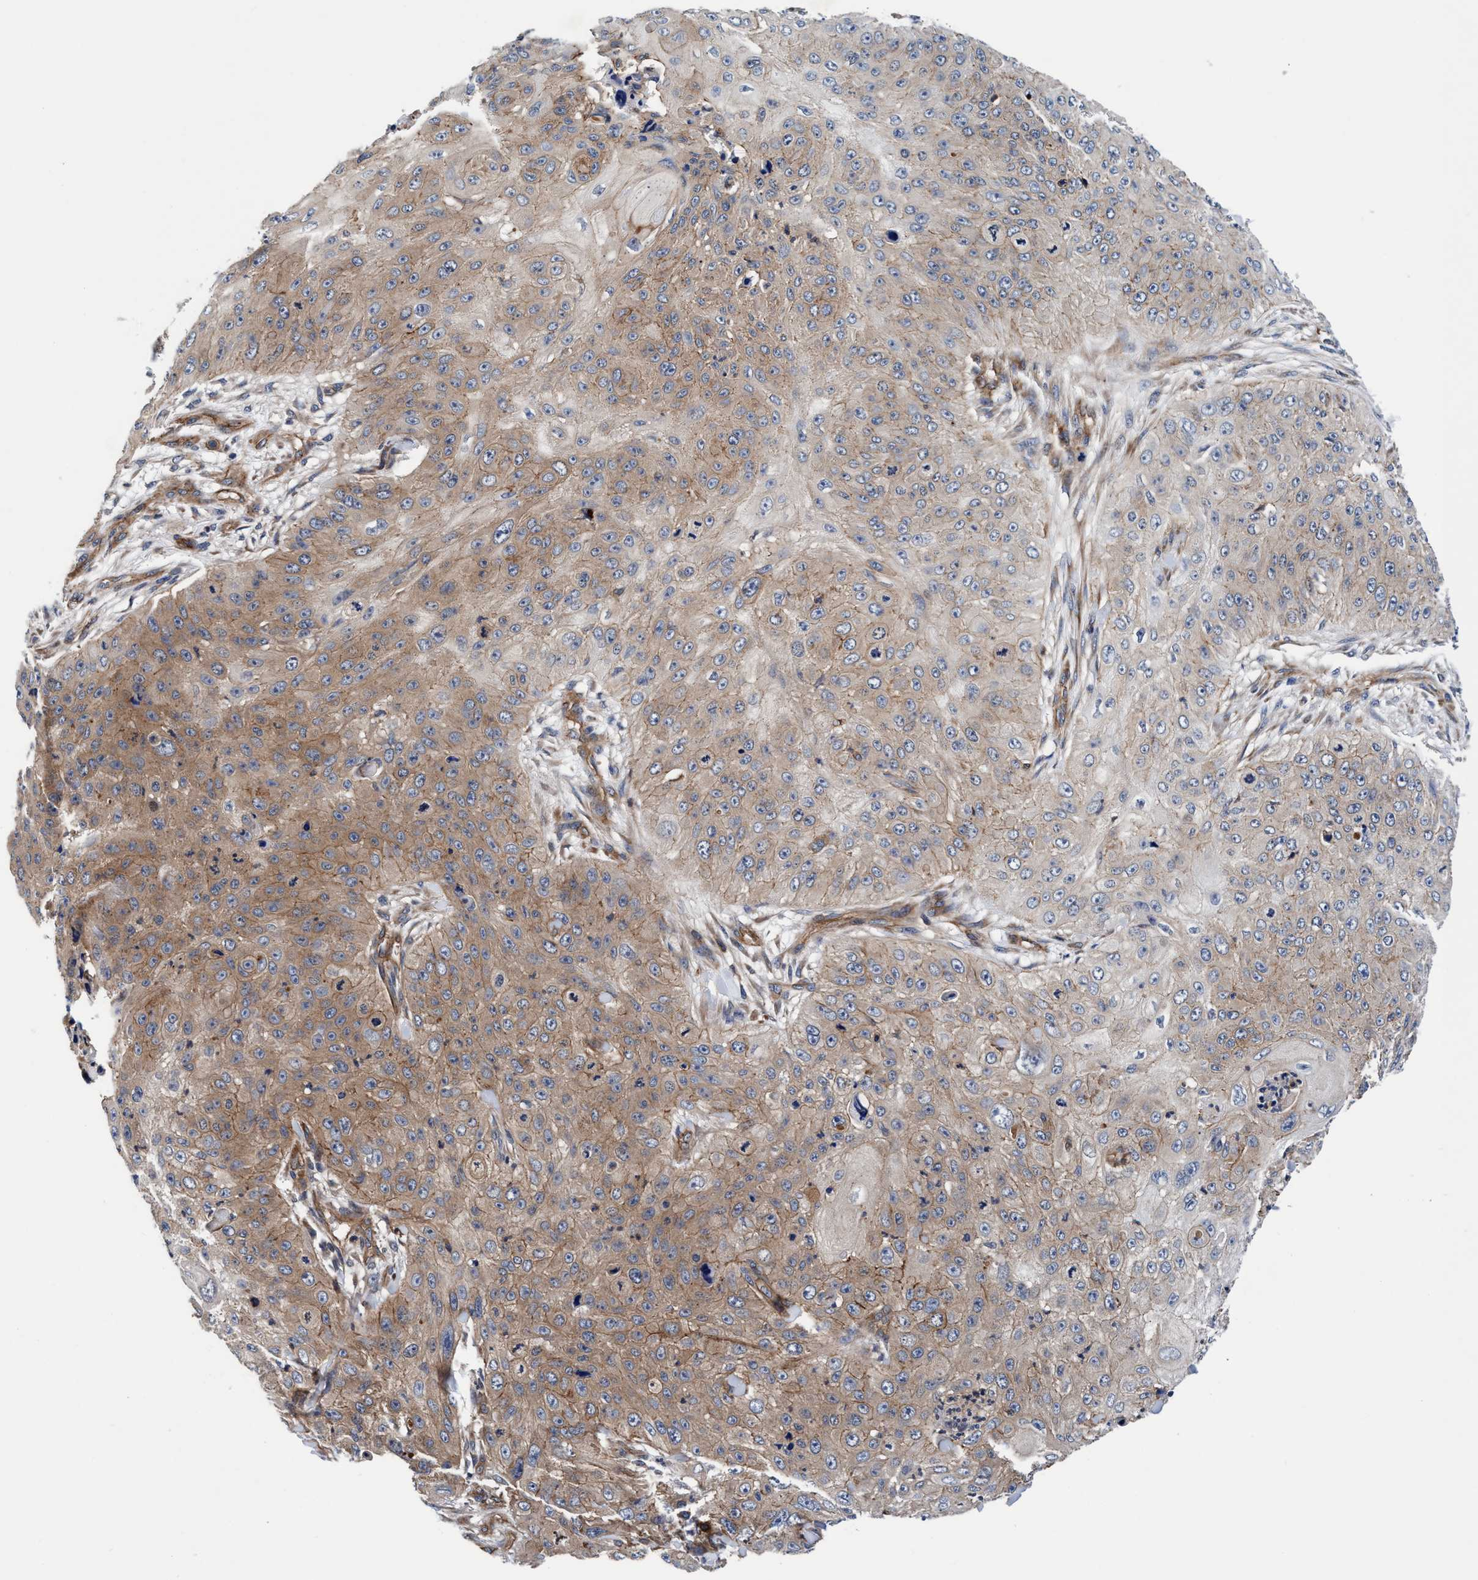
{"staining": {"intensity": "moderate", "quantity": "25%-75%", "location": "cytoplasmic/membranous"}, "tissue": "skin cancer", "cell_type": "Tumor cells", "image_type": "cancer", "snomed": [{"axis": "morphology", "description": "Squamous cell carcinoma, NOS"}, {"axis": "topography", "description": "Skin"}], "caption": "Immunohistochemistry (IHC) (DAB) staining of human skin cancer (squamous cell carcinoma) exhibits moderate cytoplasmic/membranous protein staining in approximately 25%-75% of tumor cells.", "gene": "MCM3AP", "patient": {"sex": "female", "age": 80}}